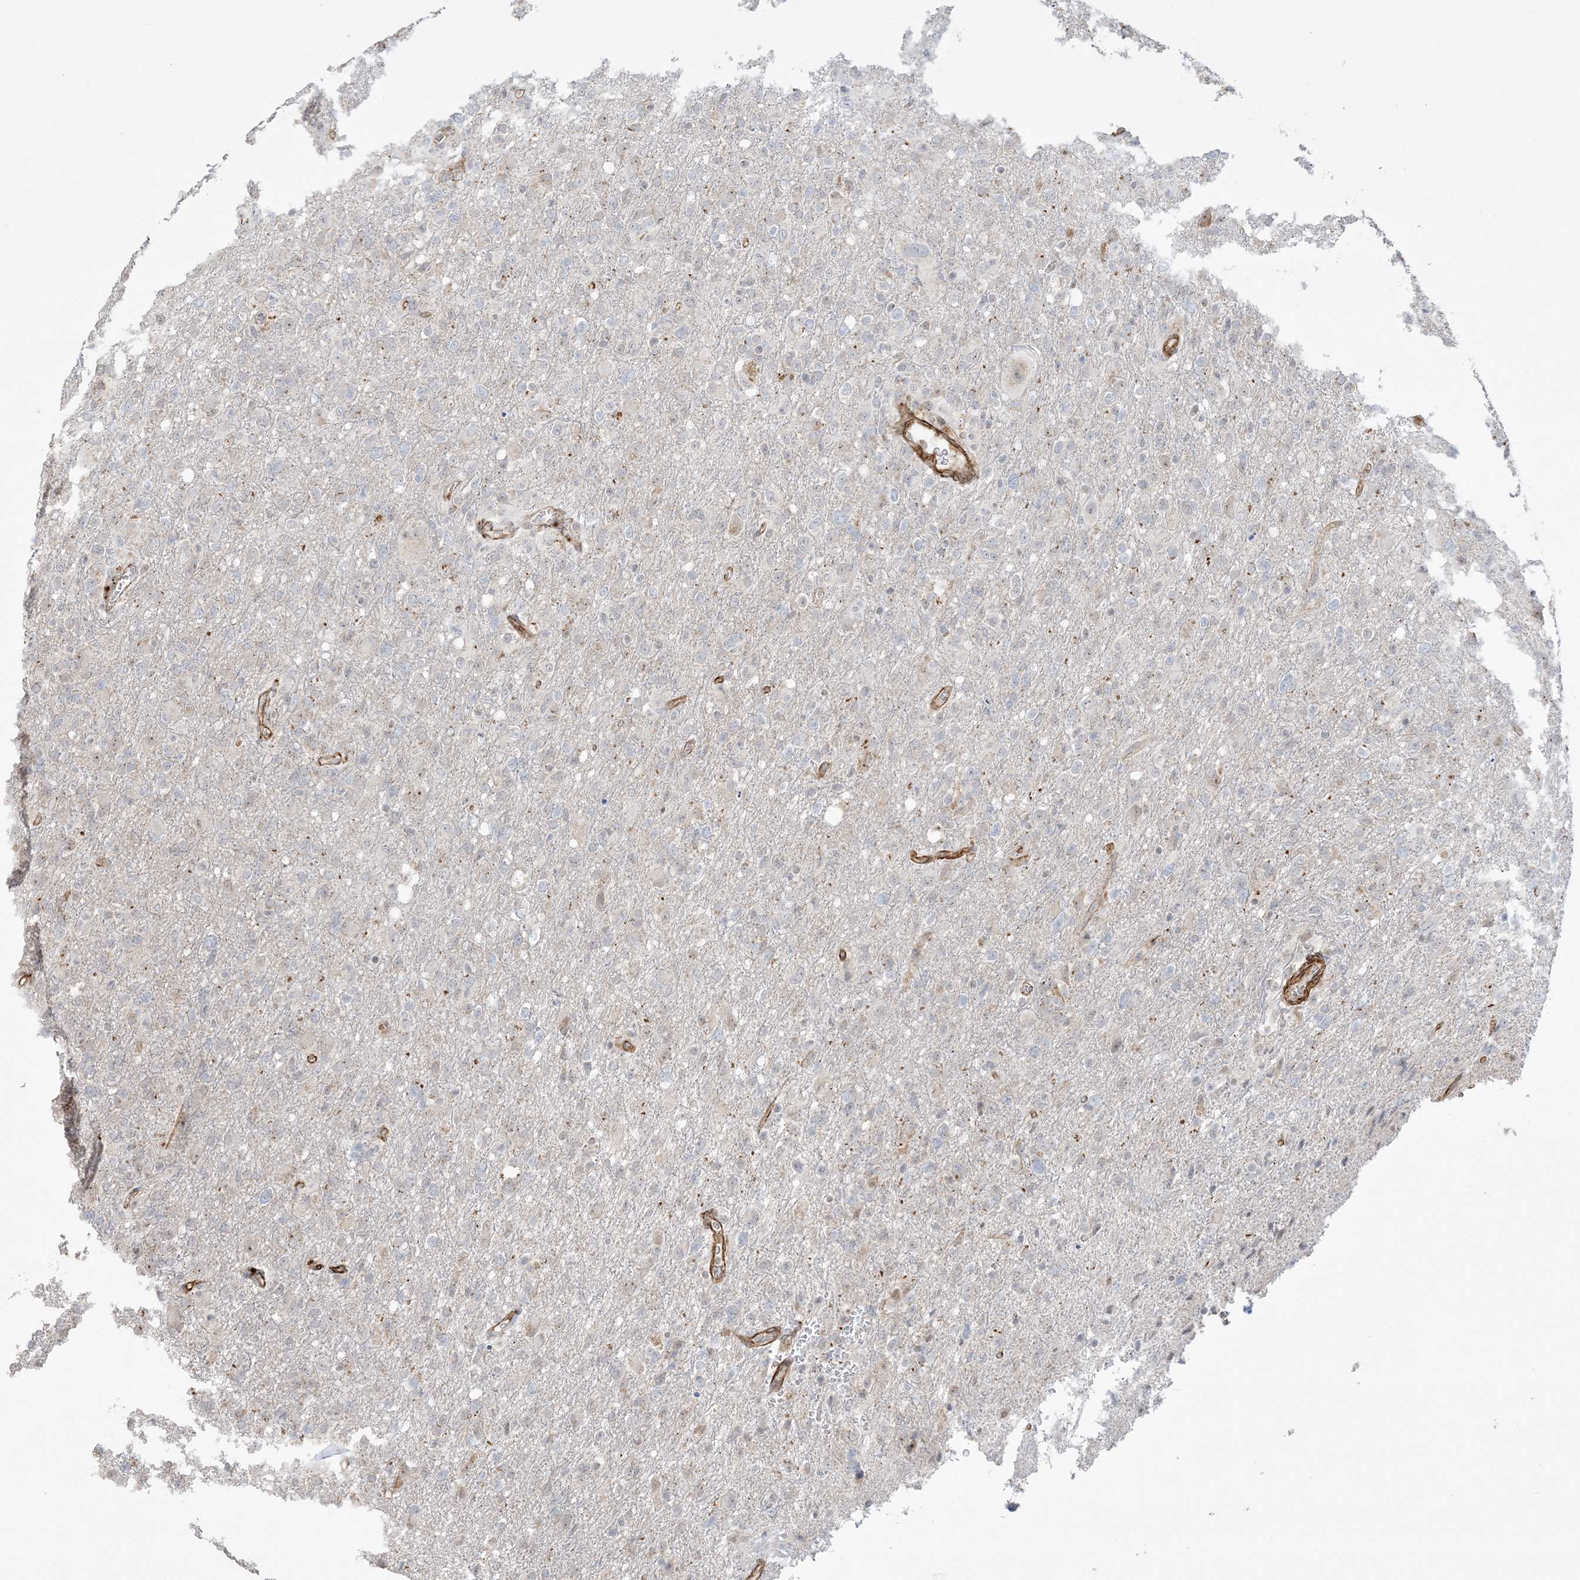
{"staining": {"intensity": "moderate", "quantity": "<25%", "location": "cytoplasmic/membranous"}, "tissue": "glioma", "cell_type": "Tumor cells", "image_type": "cancer", "snomed": [{"axis": "morphology", "description": "Glioma, malignant, High grade"}, {"axis": "topography", "description": "Brain"}], "caption": "High-grade glioma (malignant) was stained to show a protein in brown. There is low levels of moderate cytoplasmic/membranous expression in about <25% of tumor cells.", "gene": "AGA", "patient": {"sex": "female", "age": 57}}